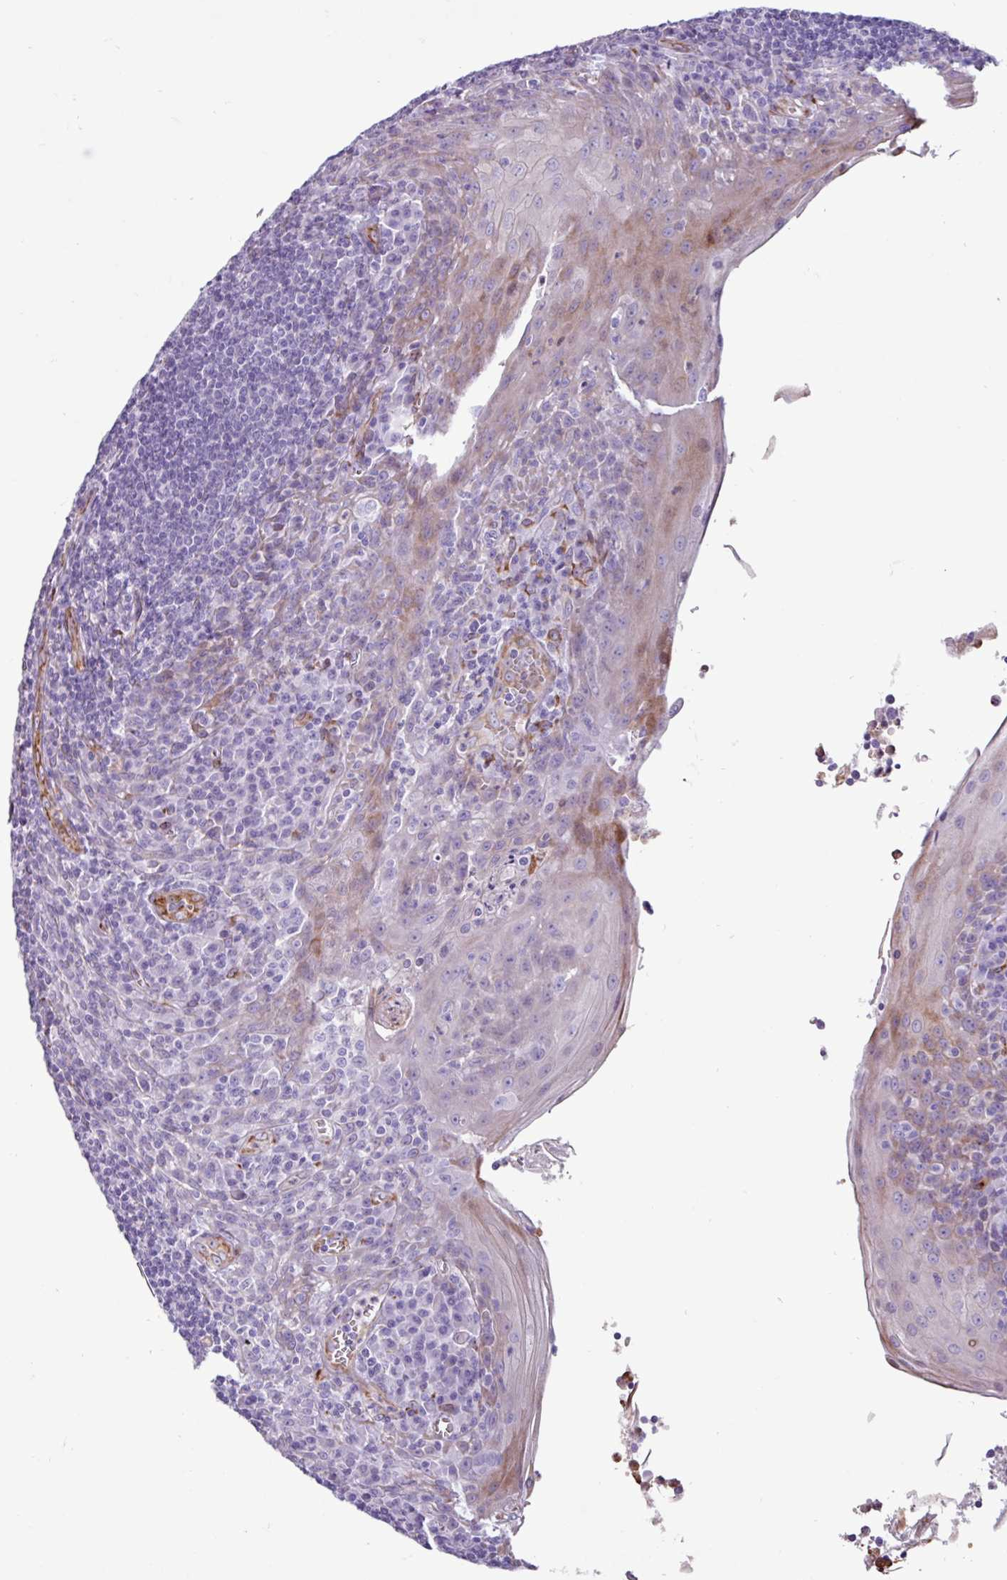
{"staining": {"intensity": "negative", "quantity": "none", "location": "none"}, "tissue": "tonsil", "cell_type": "Germinal center cells", "image_type": "normal", "snomed": [{"axis": "morphology", "description": "Normal tissue, NOS"}, {"axis": "topography", "description": "Tonsil"}], "caption": "The micrograph demonstrates no staining of germinal center cells in normal tonsil.", "gene": "PPP1R35", "patient": {"sex": "male", "age": 27}}